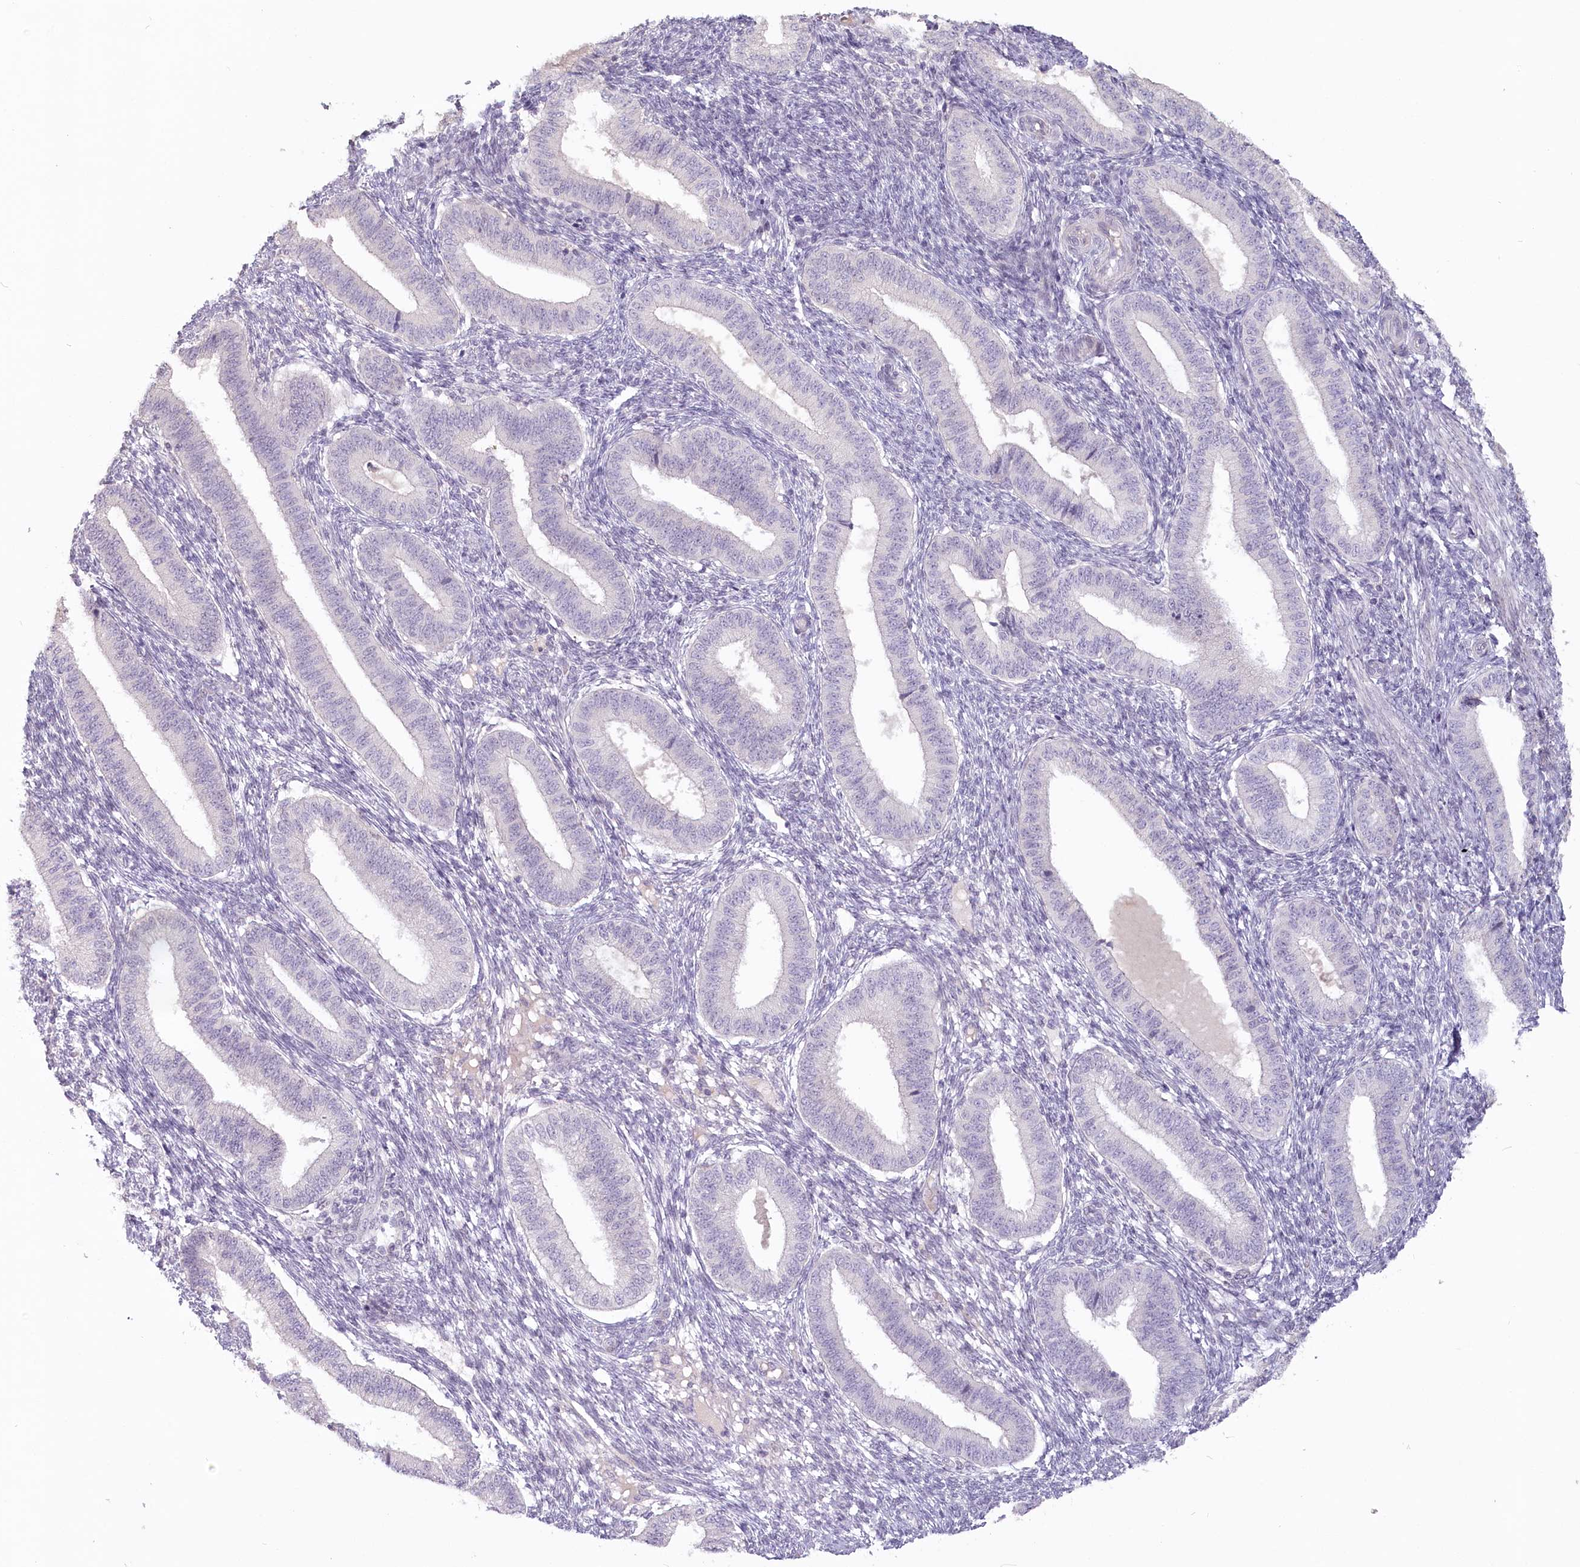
{"staining": {"intensity": "negative", "quantity": "none", "location": "none"}, "tissue": "endometrium", "cell_type": "Cells in endometrial stroma", "image_type": "normal", "snomed": [{"axis": "morphology", "description": "Normal tissue, NOS"}, {"axis": "topography", "description": "Endometrium"}], "caption": "This is an immunohistochemistry image of normal endometrium. There is no positivity in cells in endometrial stroma.", "gene": "USP11", "patient": {"sex": "female", "age": 39}}